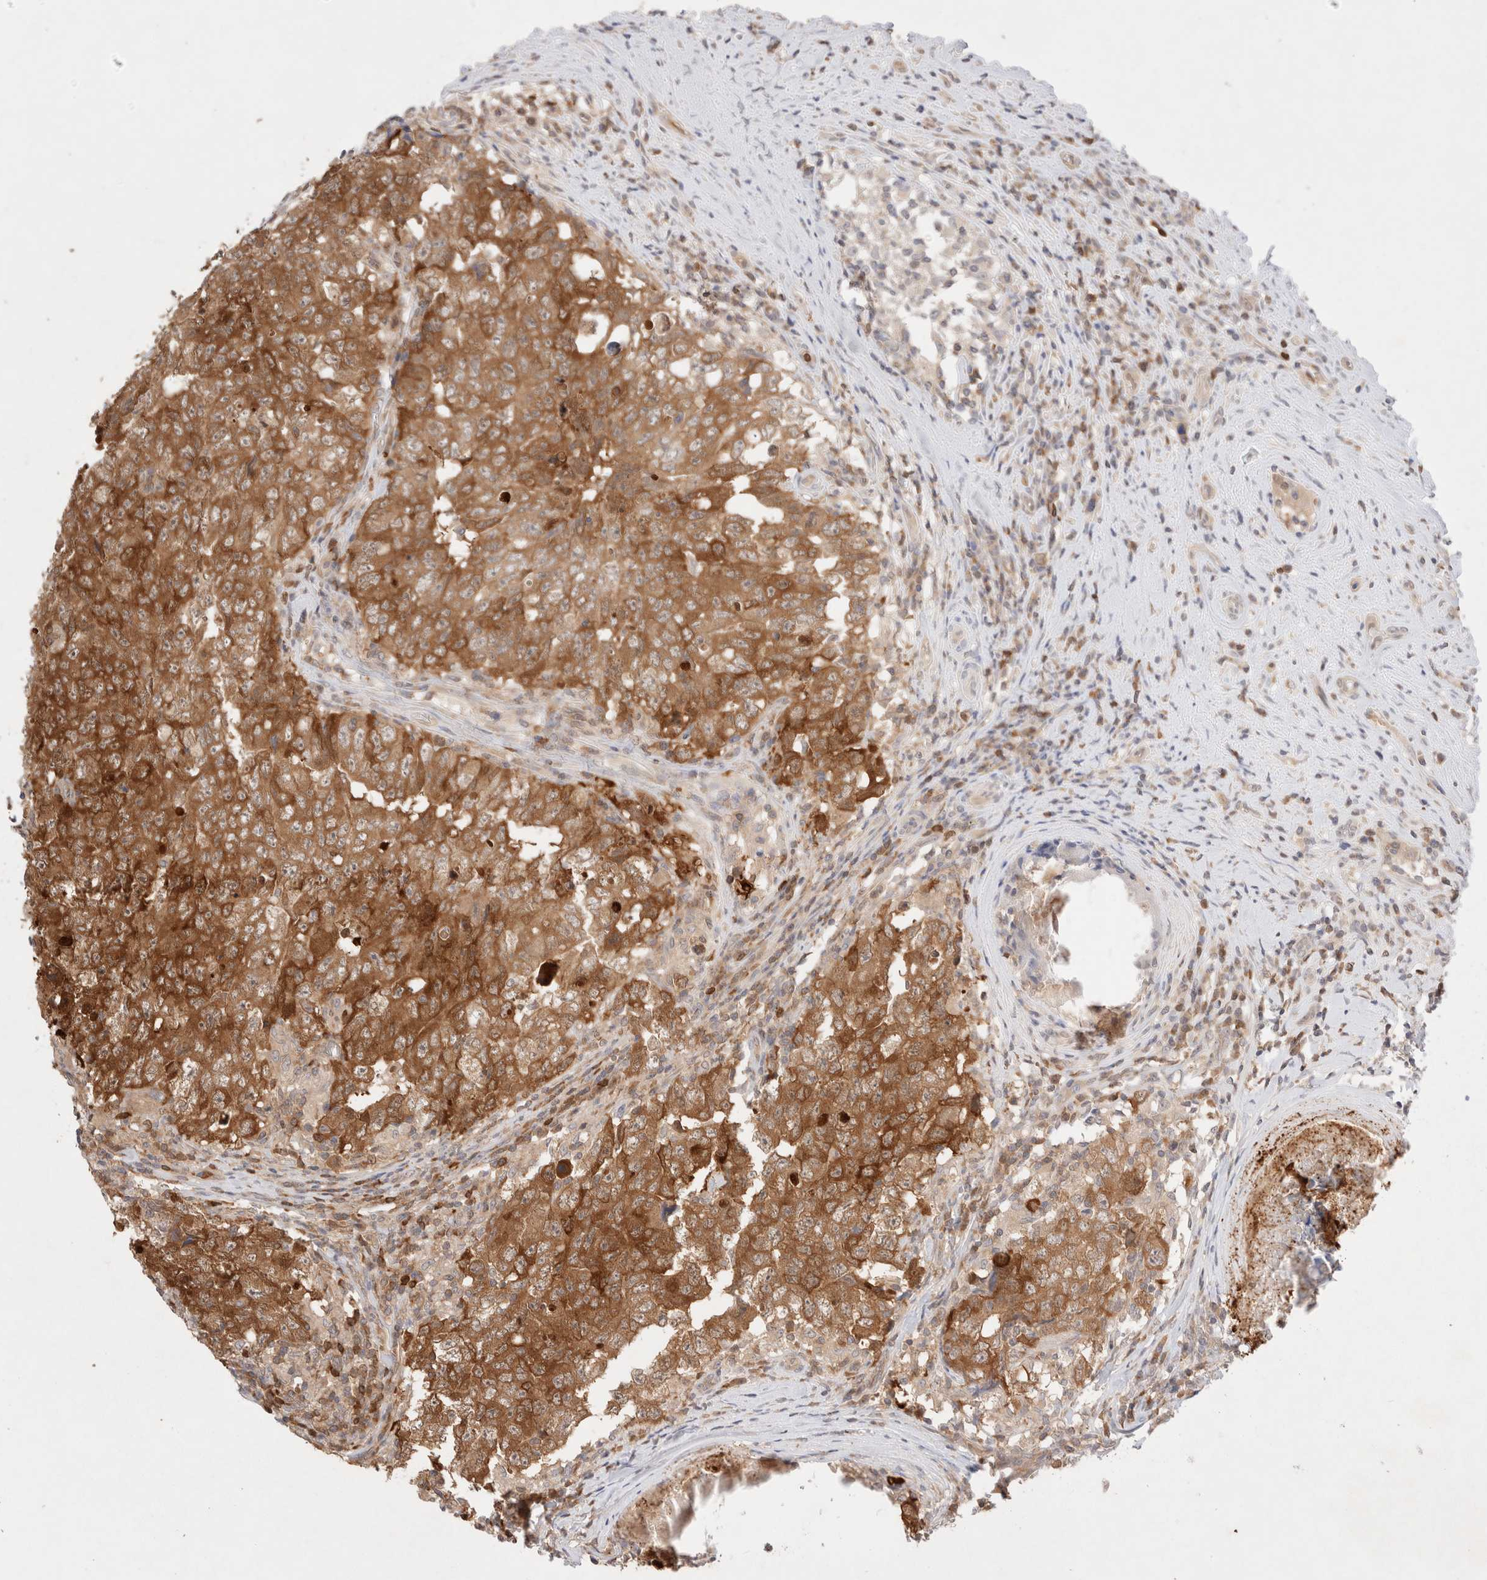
{"staining": {"intensity": "moderate", "quantity": ">75%", "location": "cytoplasmic/membranous"}, "tissue": "testis cancer", "cell_type": "Tumor cells", "image_type": "cancer", "snomed": [{"axis": "morphology", "description": "Carcinoma, Embryonal, NOS"}, {"axis": "topography", "description": "Testis"}], "caption": "Moderate cytoplasmic/membranous protein expression is seen in about >75% of tumor cells in testis cancer (embryonal carcinoma).", "gene": "STARD10", "patient": {"sex": "male", "age": 26}}